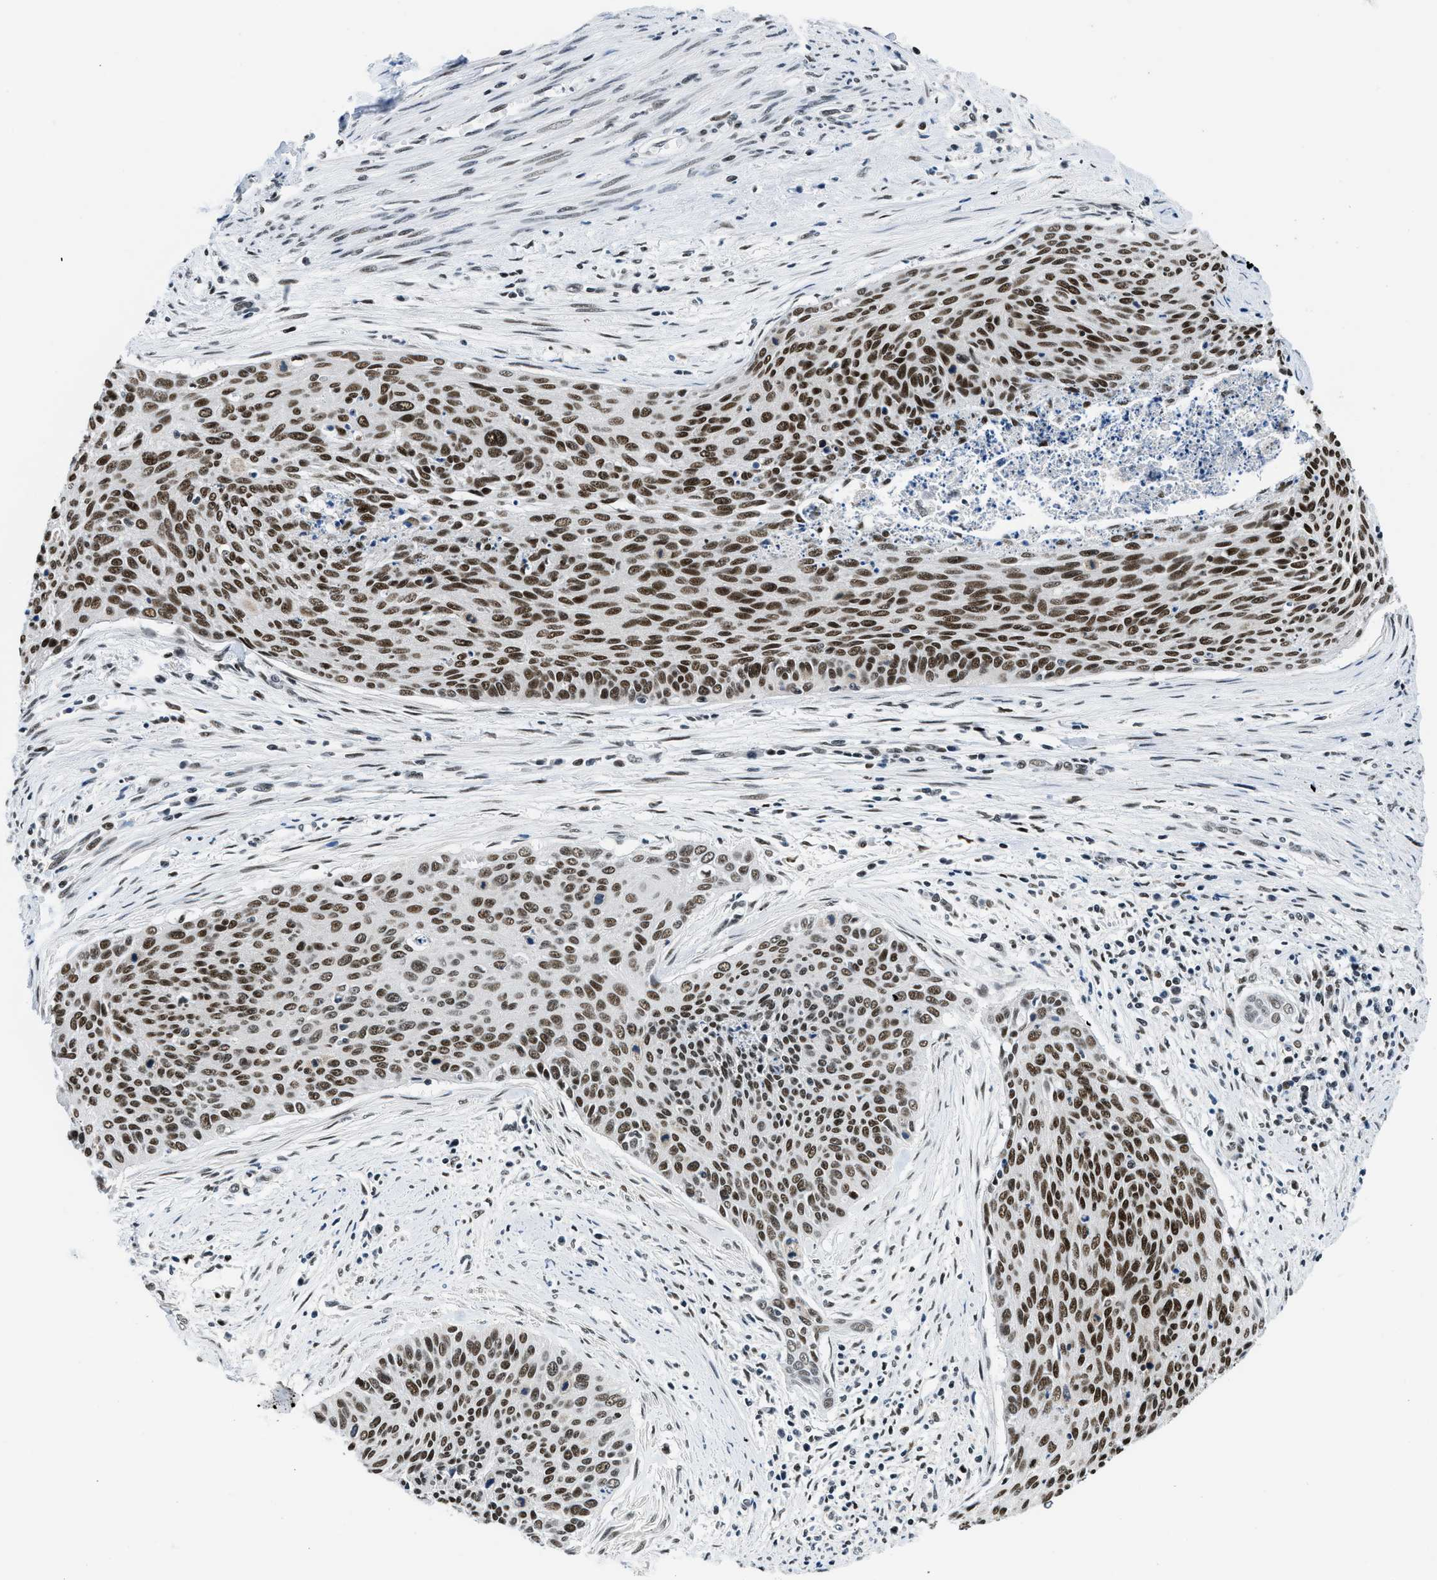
{"staining": {"intensity": "strong", "quantity": ">75%", "location": "nuclear"}, "tissue": "cervical cancer", "cell_type": "Tumor cells", "image_type": "cancer", "snomed": [{"axis": "morphology", "description": "Squamous cell carcinoma, NOS"}, {"axis": "topography", "description": "Cervix"}], "caption": "Protein staining of cervical squamous cell carcinoma tissue exhibits strong nuclear expression in about >75% of tumor cells. (DAB (3,3'-diaminobenzidine) IHC with brightfield microscopy, high magnification).", "gene": "KDM3B", "patient": {"sex": "female", "age": 55}}